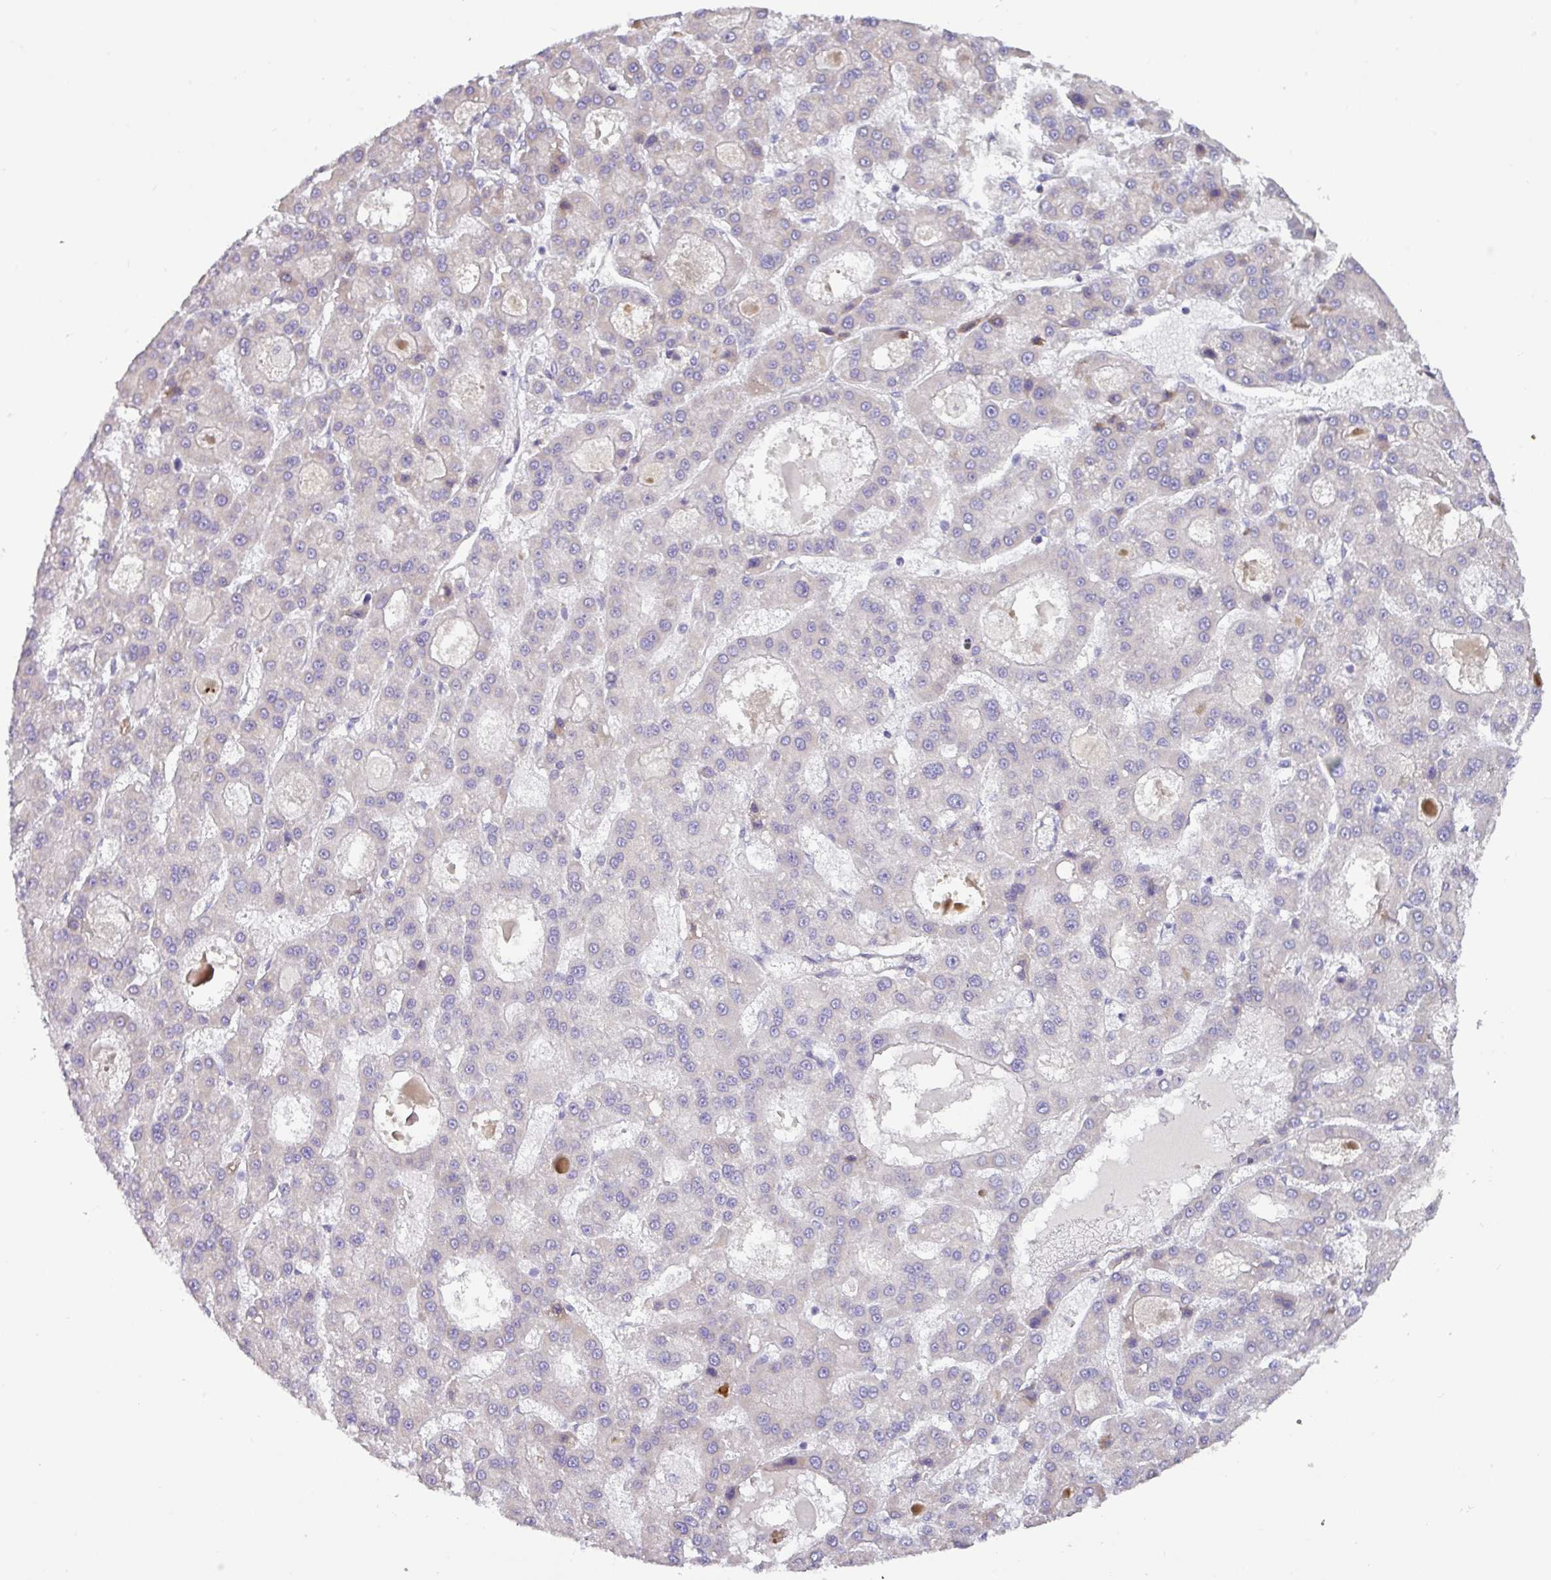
{"staining": {"intensity": "negative", "quantity": "none", "location": "none"}, "tissue": "liver cancer", "cell_type": "Tumor cells", "image_type": "cancer", "snomed": [{"axis": "morphology", "description": "Carcinoma, Hepatocellular, NOS"}, {"axis": "topography", "description": "Liver"}], "caption": "Immunohistochemistry (IHC) micrograph of neoplastic tissue: human liver cancer stained with DAB (3,3'-diaminobenzidine) demonstrates no significant protein staining in tumor cells.", "gene": "RGS16", "patient": {"sex": "male", "age": 70}}